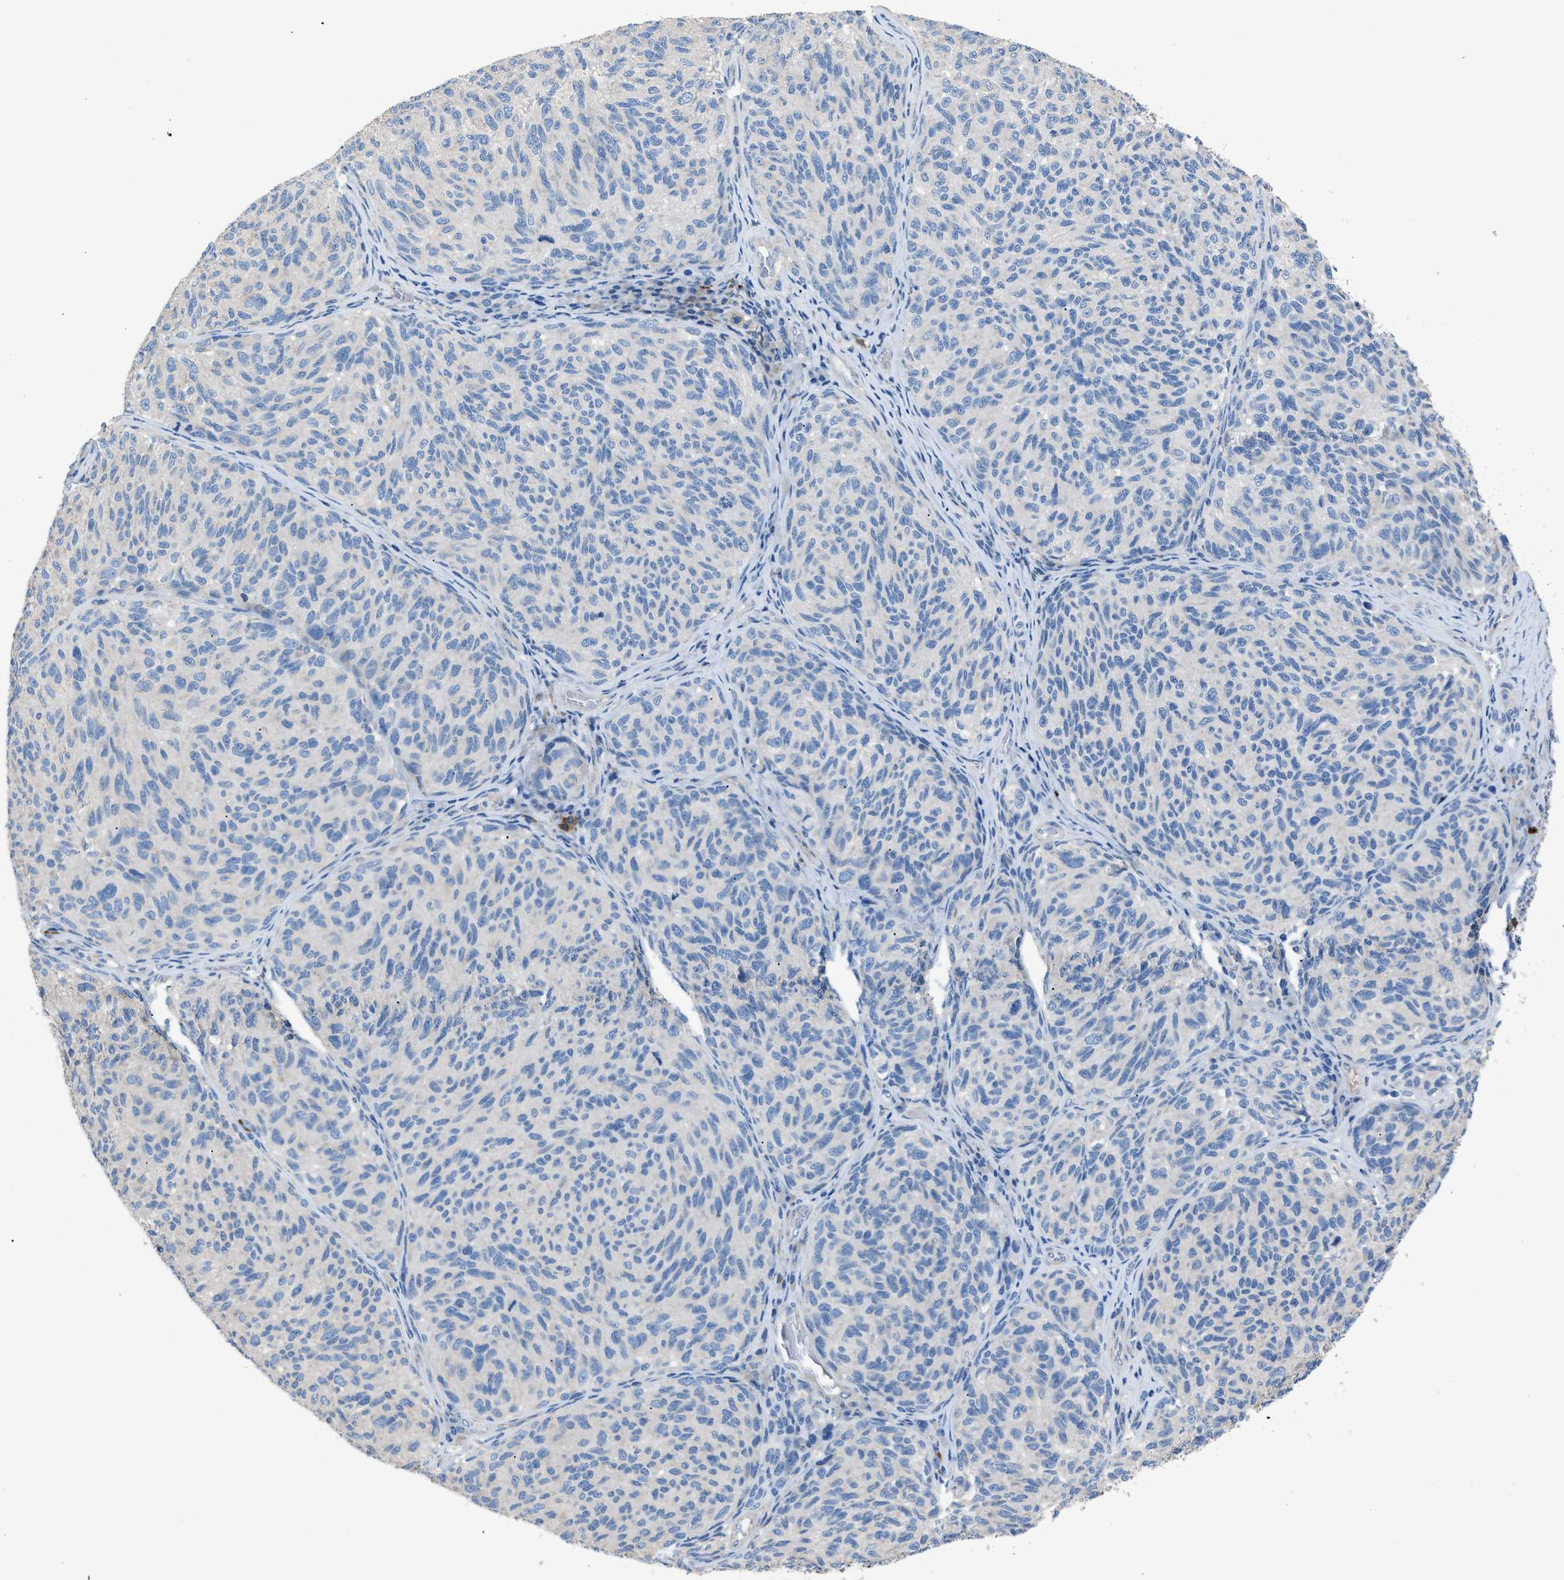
{"staining": {"intensity": "negative", "quantity": "none", "location": "none"}, "tissue": "melanoma", "cell_type": "Tumor cells", "image_type": "cancer", "snomed": [{"axis": "morphology", "description": "Malignant melanoma, NOS"}, {"axis": "topography", "description": "Skin"}], "caption": "The immunohistochemistry image has no significant positivity in tumor cells of malignant melanoma tissue.", "gene": "SGCZ", "patient": {"sex": "female", "age": 73}}